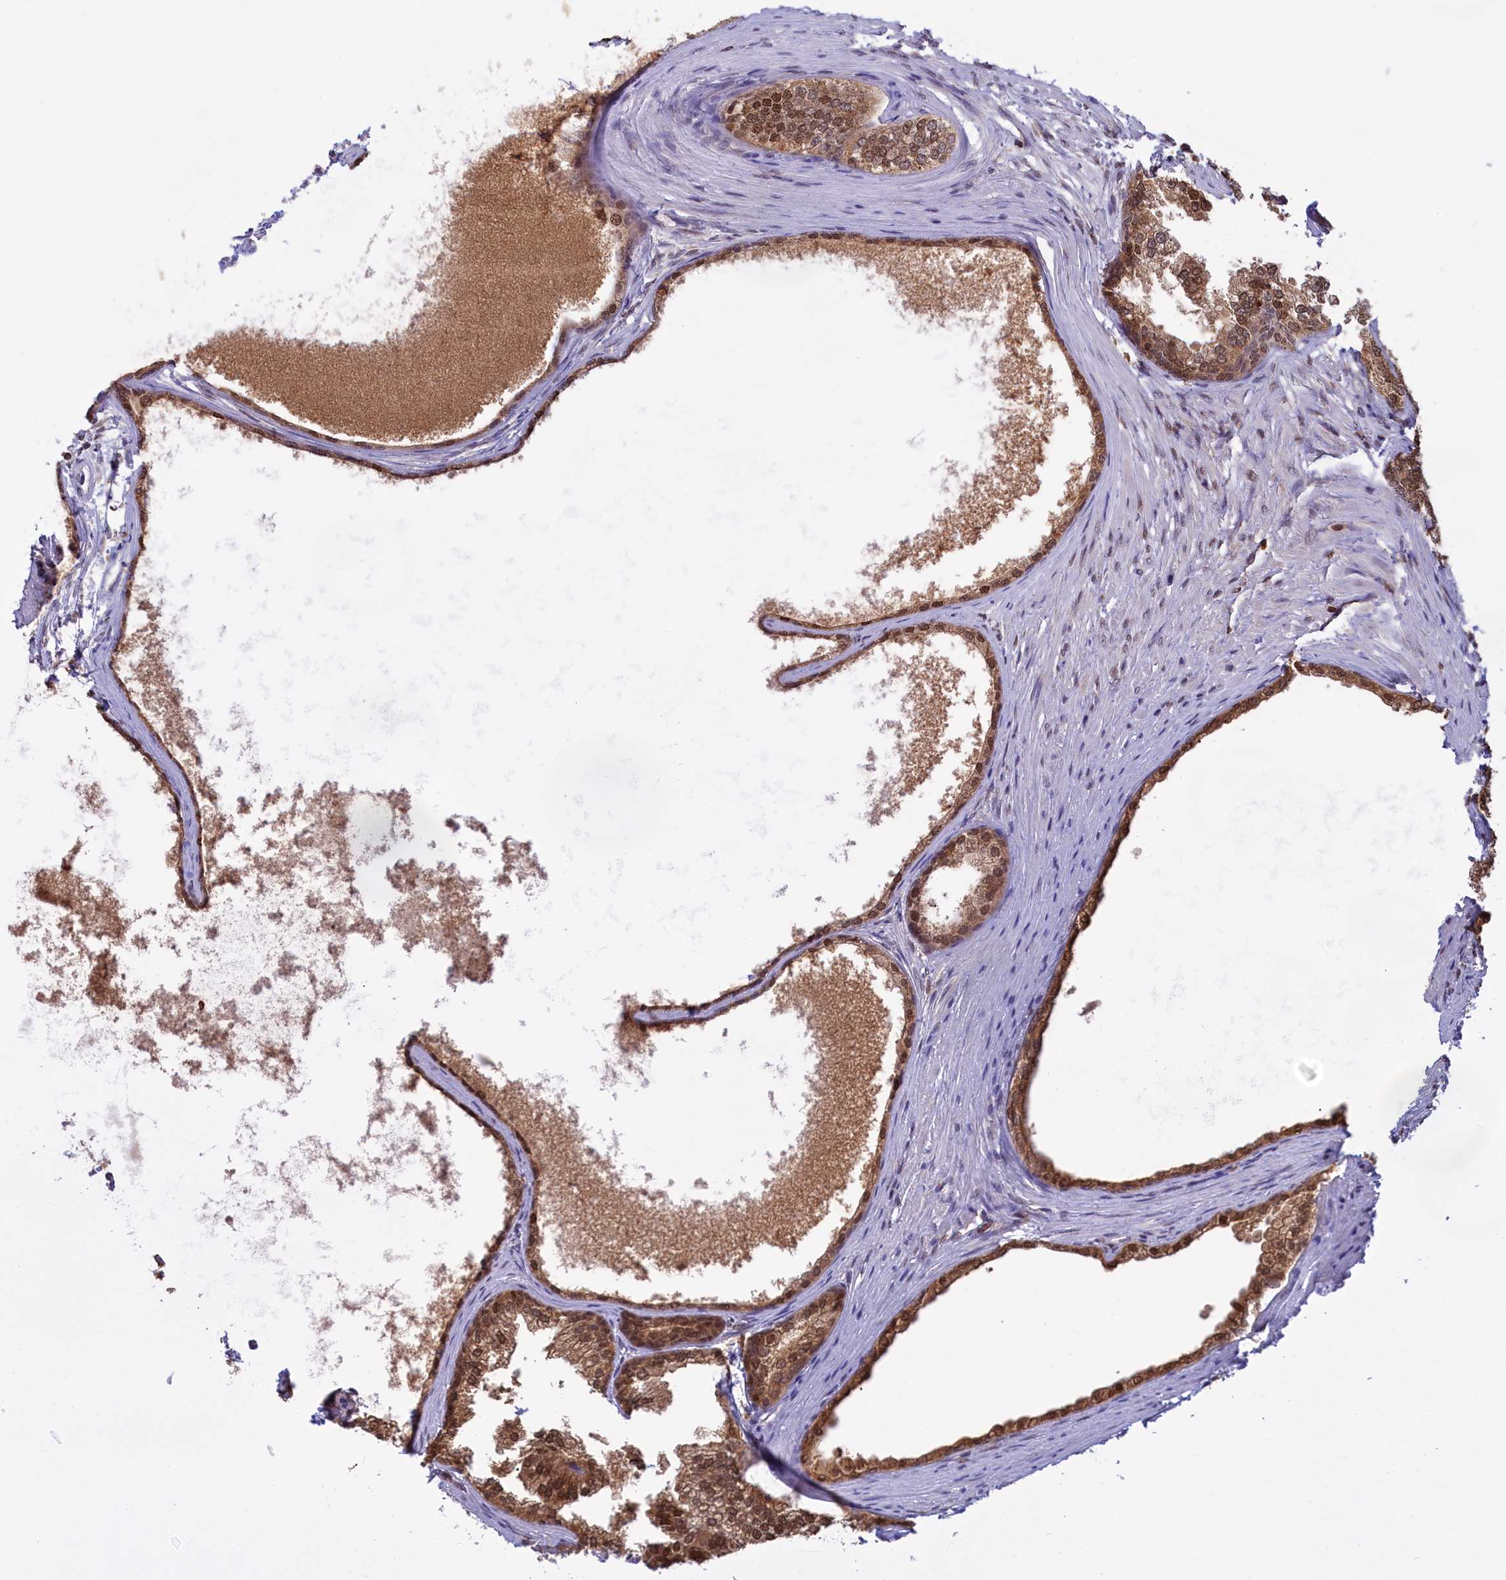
{"staining": {"intensity": "moderate", "quantity": ">75%", "location": "cytoplasmic/membranous,nuclear"}, "tissue": "prostate", "cell_type": "Glandular cells", "image_type": "normal", "snomed": [{"axis": "morphology", "description": "Normal tissue, NOS"}, {"axis": "topography", "description": "Prostate"}], "caption": "Immunohistochemistry (IHC) staining of unremarkable prostate, which displays medium levels of moderate cytoplasmic/membranous,nuclear positivity in approximately >75% of glandular cells indicating moderate cytoplasmic/membranous,nuclear protein staining. The staining was performed using DAB (3,3'-diaminobenzidine) (brown) for protein detection and nuclei were counterstained in hematoxylin (blue).", "gene": "IZUMO2", "patient": {"sex": "male", "age": 76}}